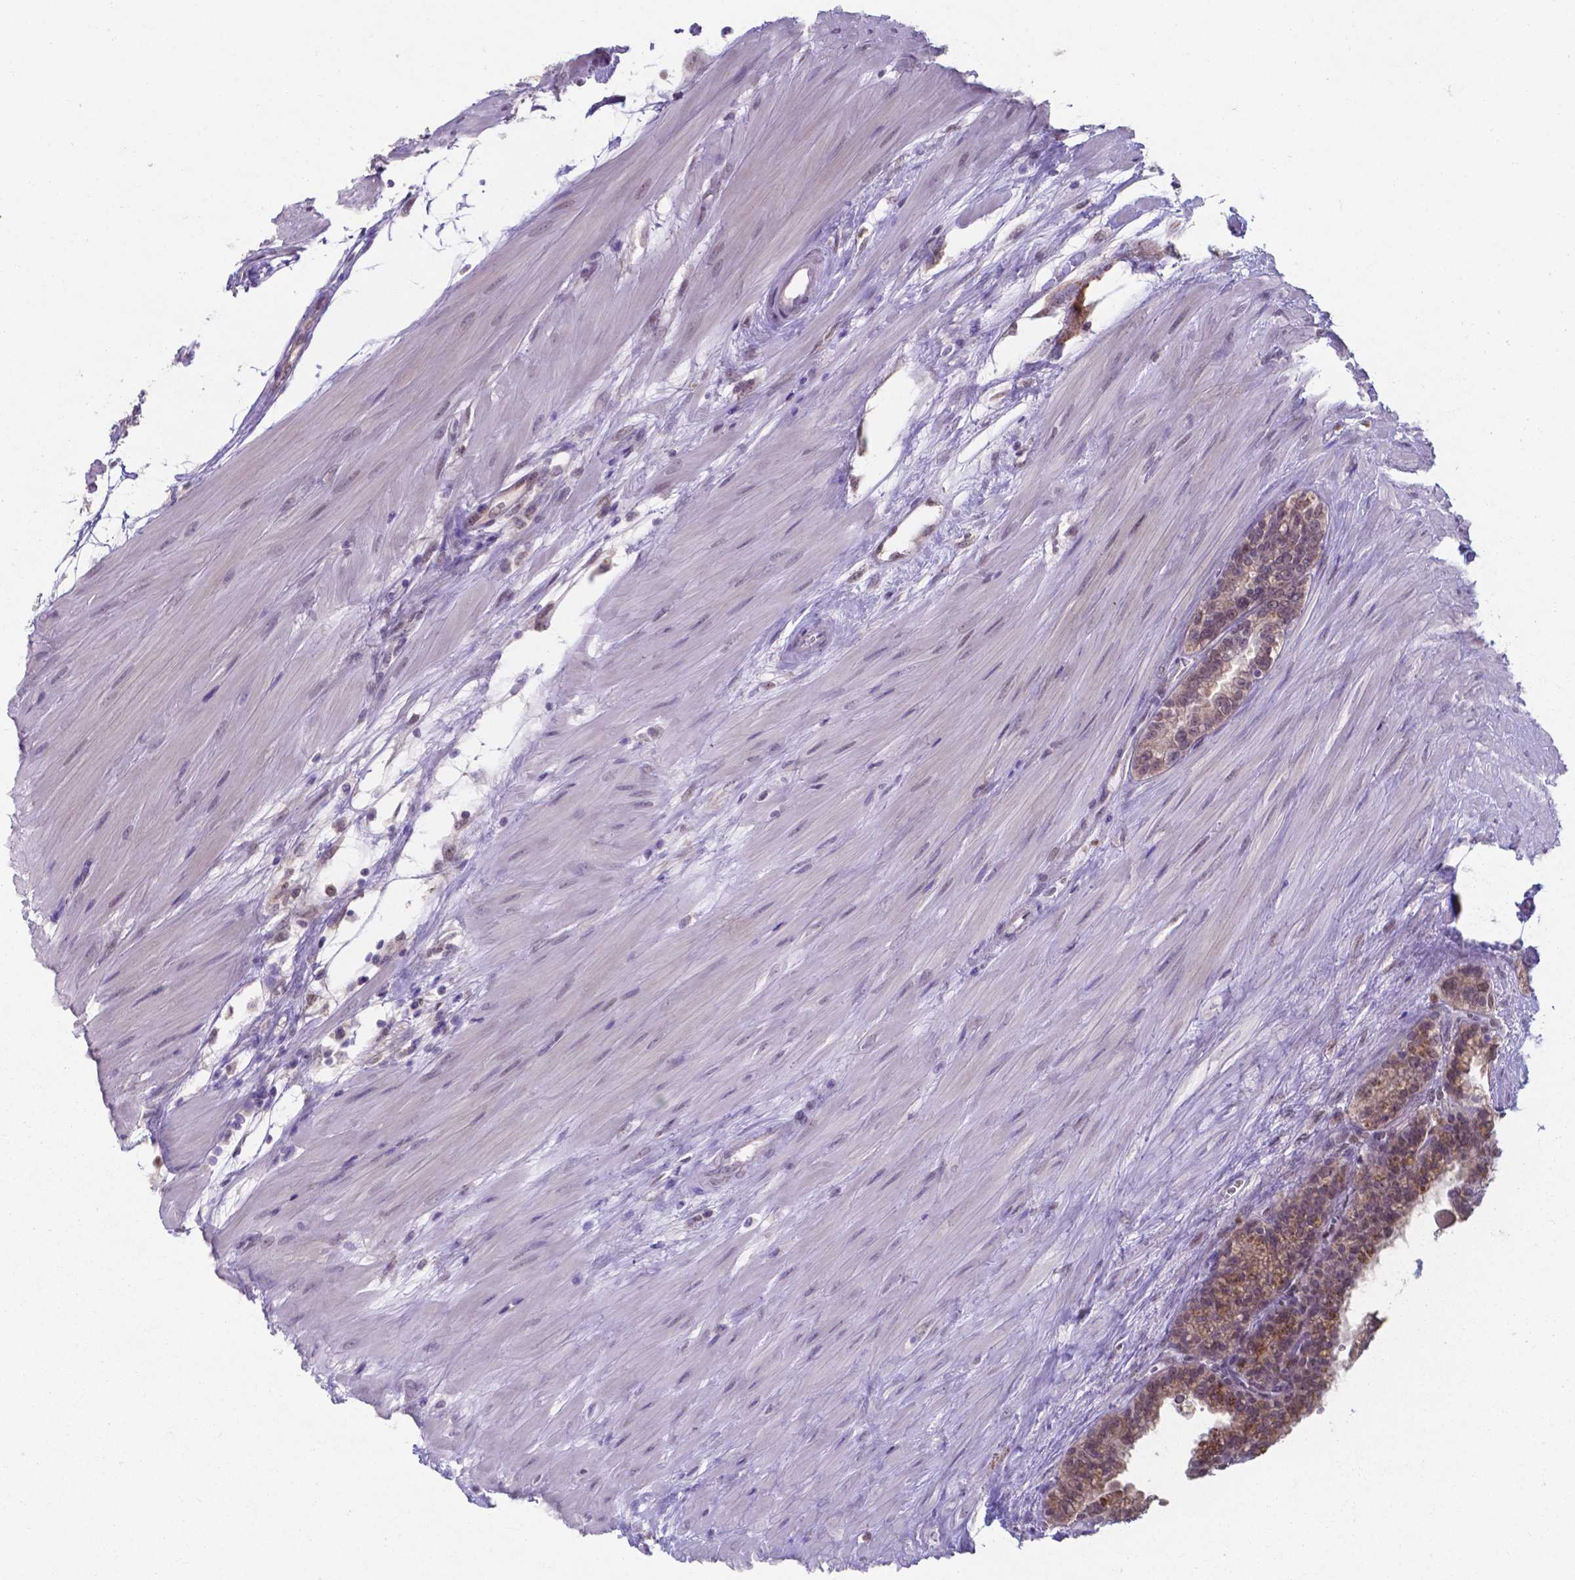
{"staining": {"intensity": "weak", "quantity": "25%-75%", "location": "cytoplasmic/membranous,nuclear"}, "tissue": "seminal vesicle", "cell_type": "Glandular cells", "image_type": "normal", "snomed": [{"axis": "morphology", "description": "Normal tissue, NOS"}, {"axis": "morphology", "description": "Urothelial carcinoma, NOS"}, {"axis": "topography", "description": "Urinary bladder"}, {"axis": "topography", "description": "Seminal veicle"}], "caption": "Protein staining exhibits weak cytoplasmic/membranous,nuclear staining in about 25%-75% of glandular cells in normal seminal vesicle.", "gene": "UBE2E2", "patient": {"sex": "male", "age": 76}}